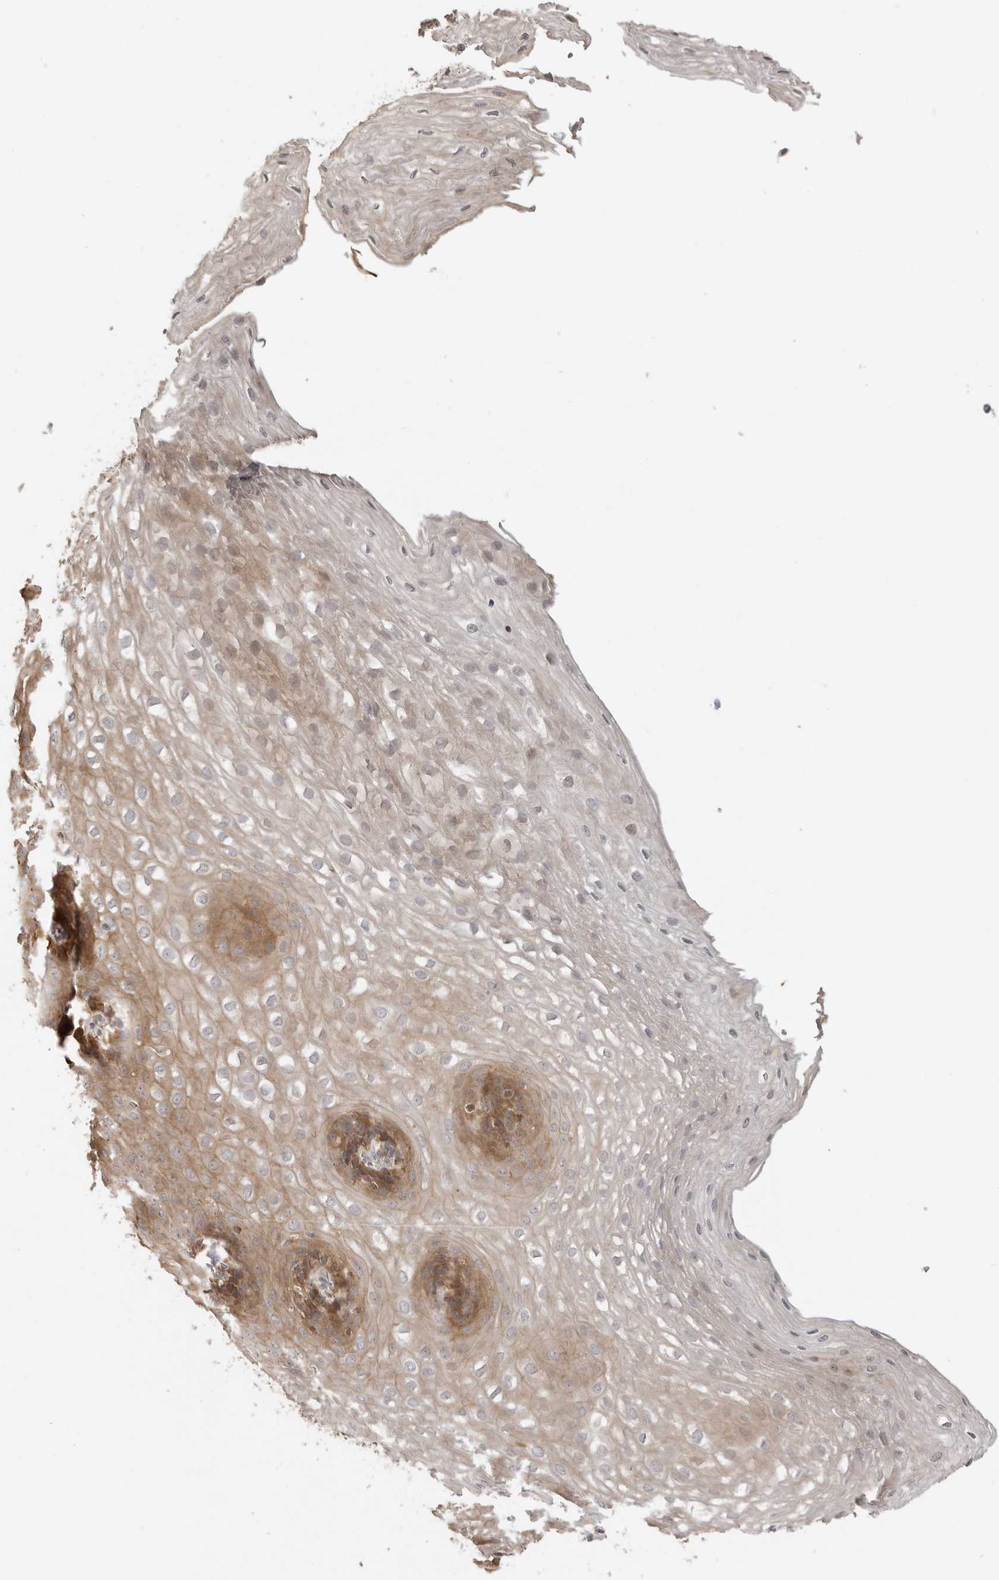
{"staining": {"intensity": "moderate", "quantity": "25%-75%", "location": "cytoplasmic/membranous"}, "tissue": "esophagus", "cell_type": "Squamous epithelial cells", "image_type": "normal", "snomed": [{"axis": "morphology", "description": "Normal tissue, NOS"}, {"axis": "topography", "description": "Esophagus"}], "caption": "Protein expression by immunohistochemistry (IHC) reveals moderate cytoplasmic/membranous expression in approximately 25%-75% of squamous epithelial cells in benign esophagus.", "gene": "IDO1", "patient": {"sex": "female", "age": 66}}